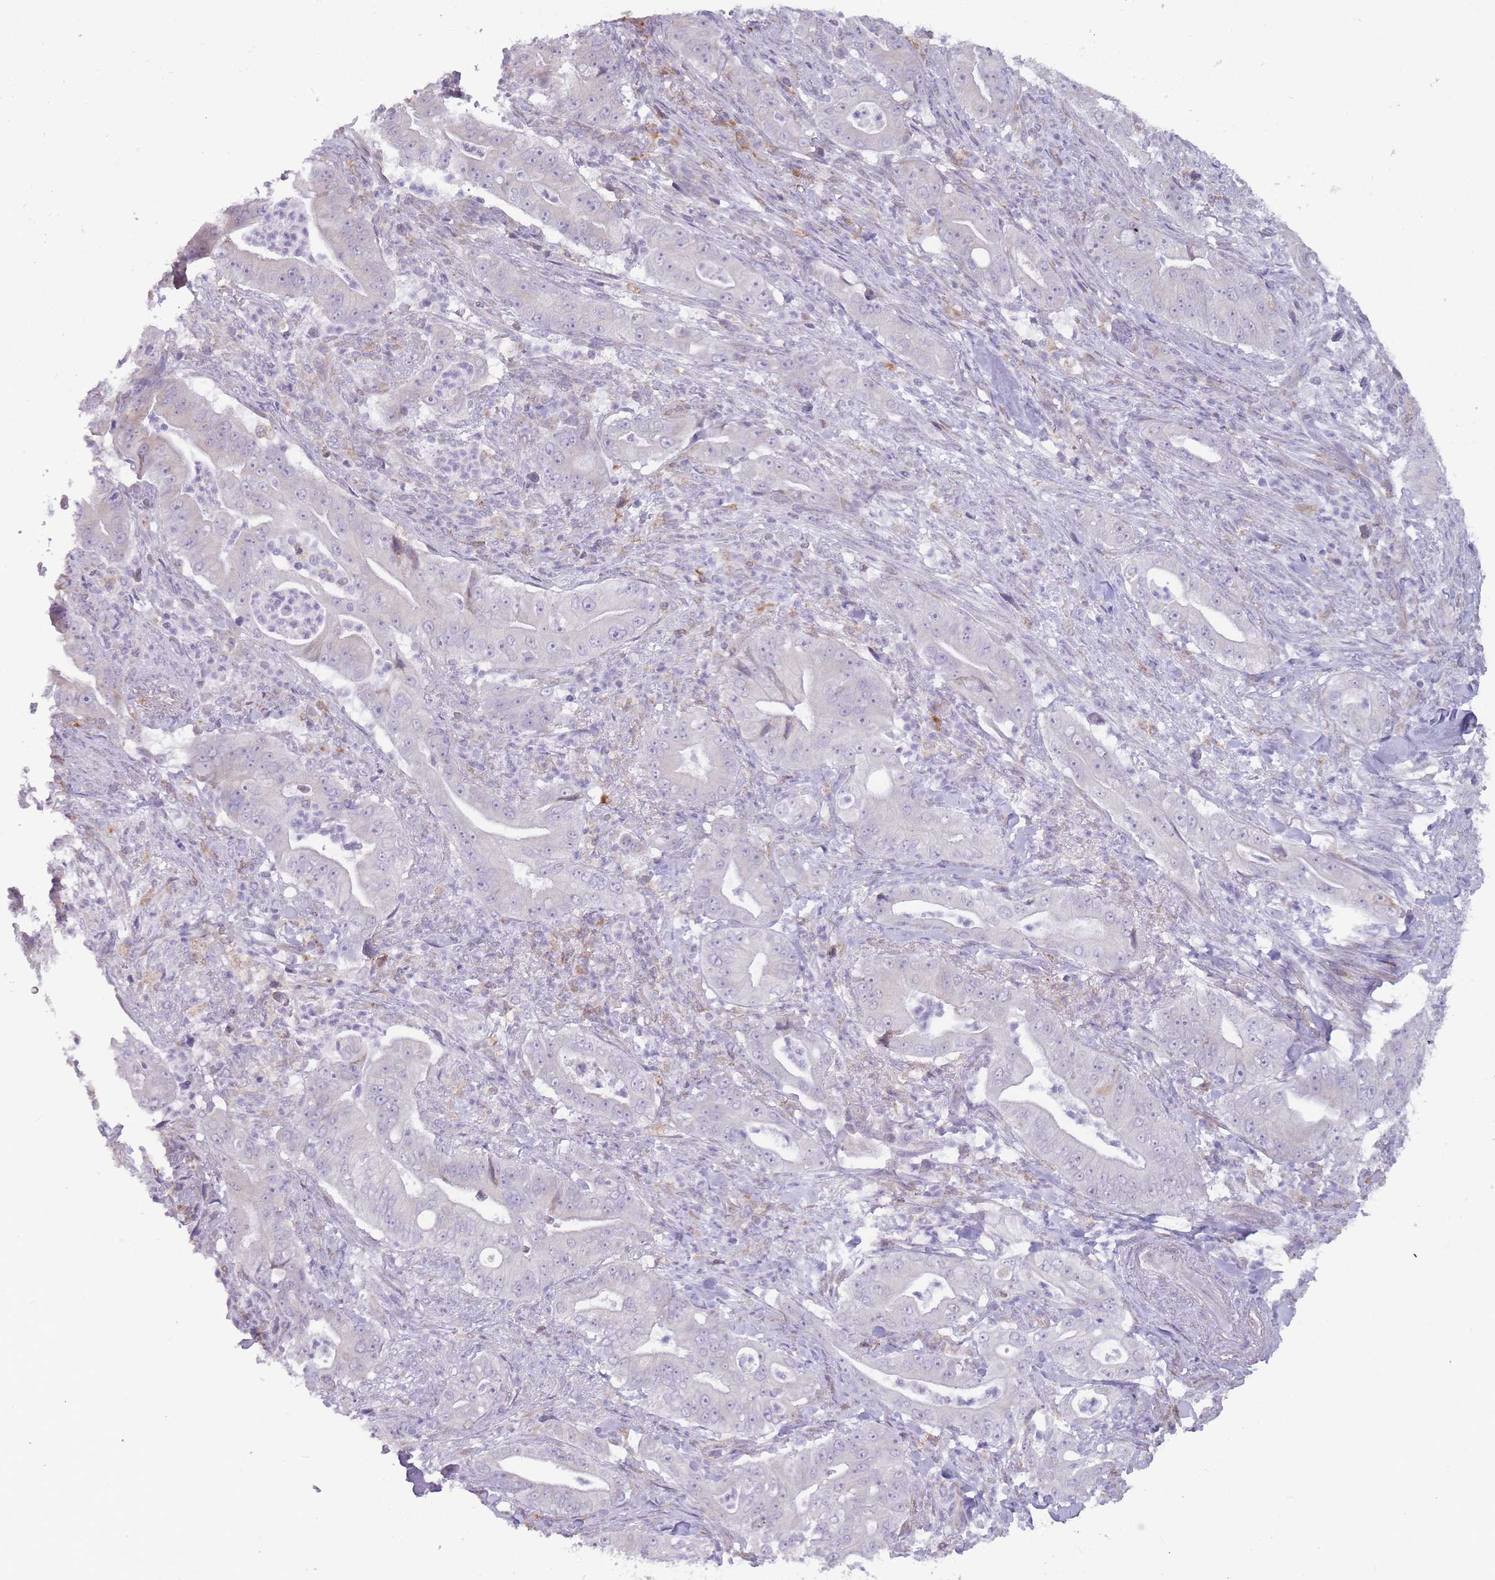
{"staining": {"intensity": "negative", "quantity": "none", "location": "none"}, "tissue": "pancreatic cancer", "cell_type": "Tumor cells", "image_type": "cancer", "snomed": [{"axis": "morphology", "description": "Adenocarcinoma, NOS"}, {"axis": "topography", "description": "Pancreas"}], "caption": "Human adenocarcinoma (pancreatic) stained for a protein using immunohistochemistry displays no staining in tumor cells.", "gene": "TRAPPC5", "patient": {"sex": "male", "age": 71}}